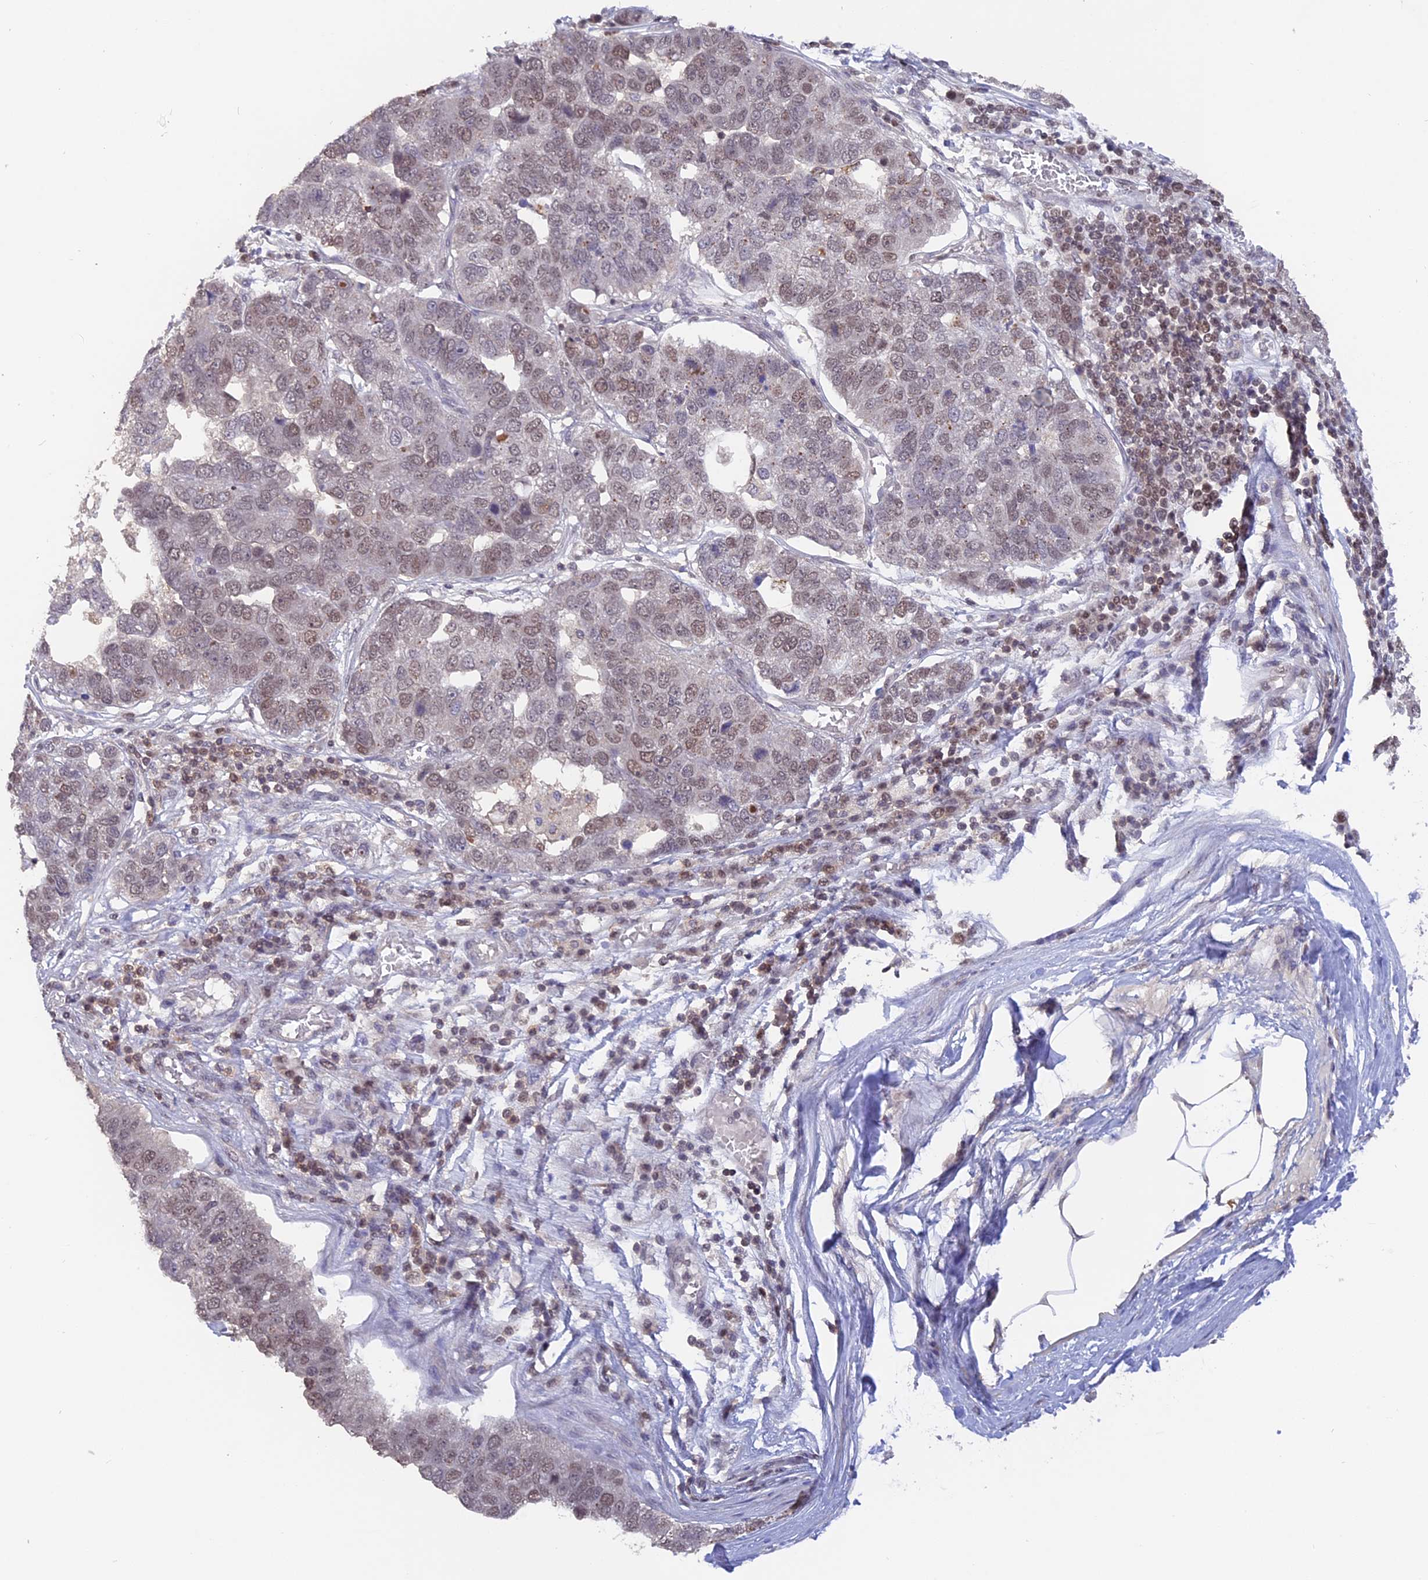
{"staining": {"intensity": "weak", "quantity": "25%-75%", "location": "nuclear"}, "tissue": "pancreatic cancer", "cell_type": "Tumor cells", "image_type": "cancer", "snomed": [{"axis": "morphology", "description": "Adenocarcinoma, NOS"}, {"axis": "topography", "description": "Pancreas"}], "caption": "Immunohistochemistry (IHC) (DAB) staining of human pancreatic cancer demonstrates weak nuclear protein staining in approximately 25%-75% of tumor cells.", "gene": "RFC5", "patient": {"sex": "female", "age": 61}}